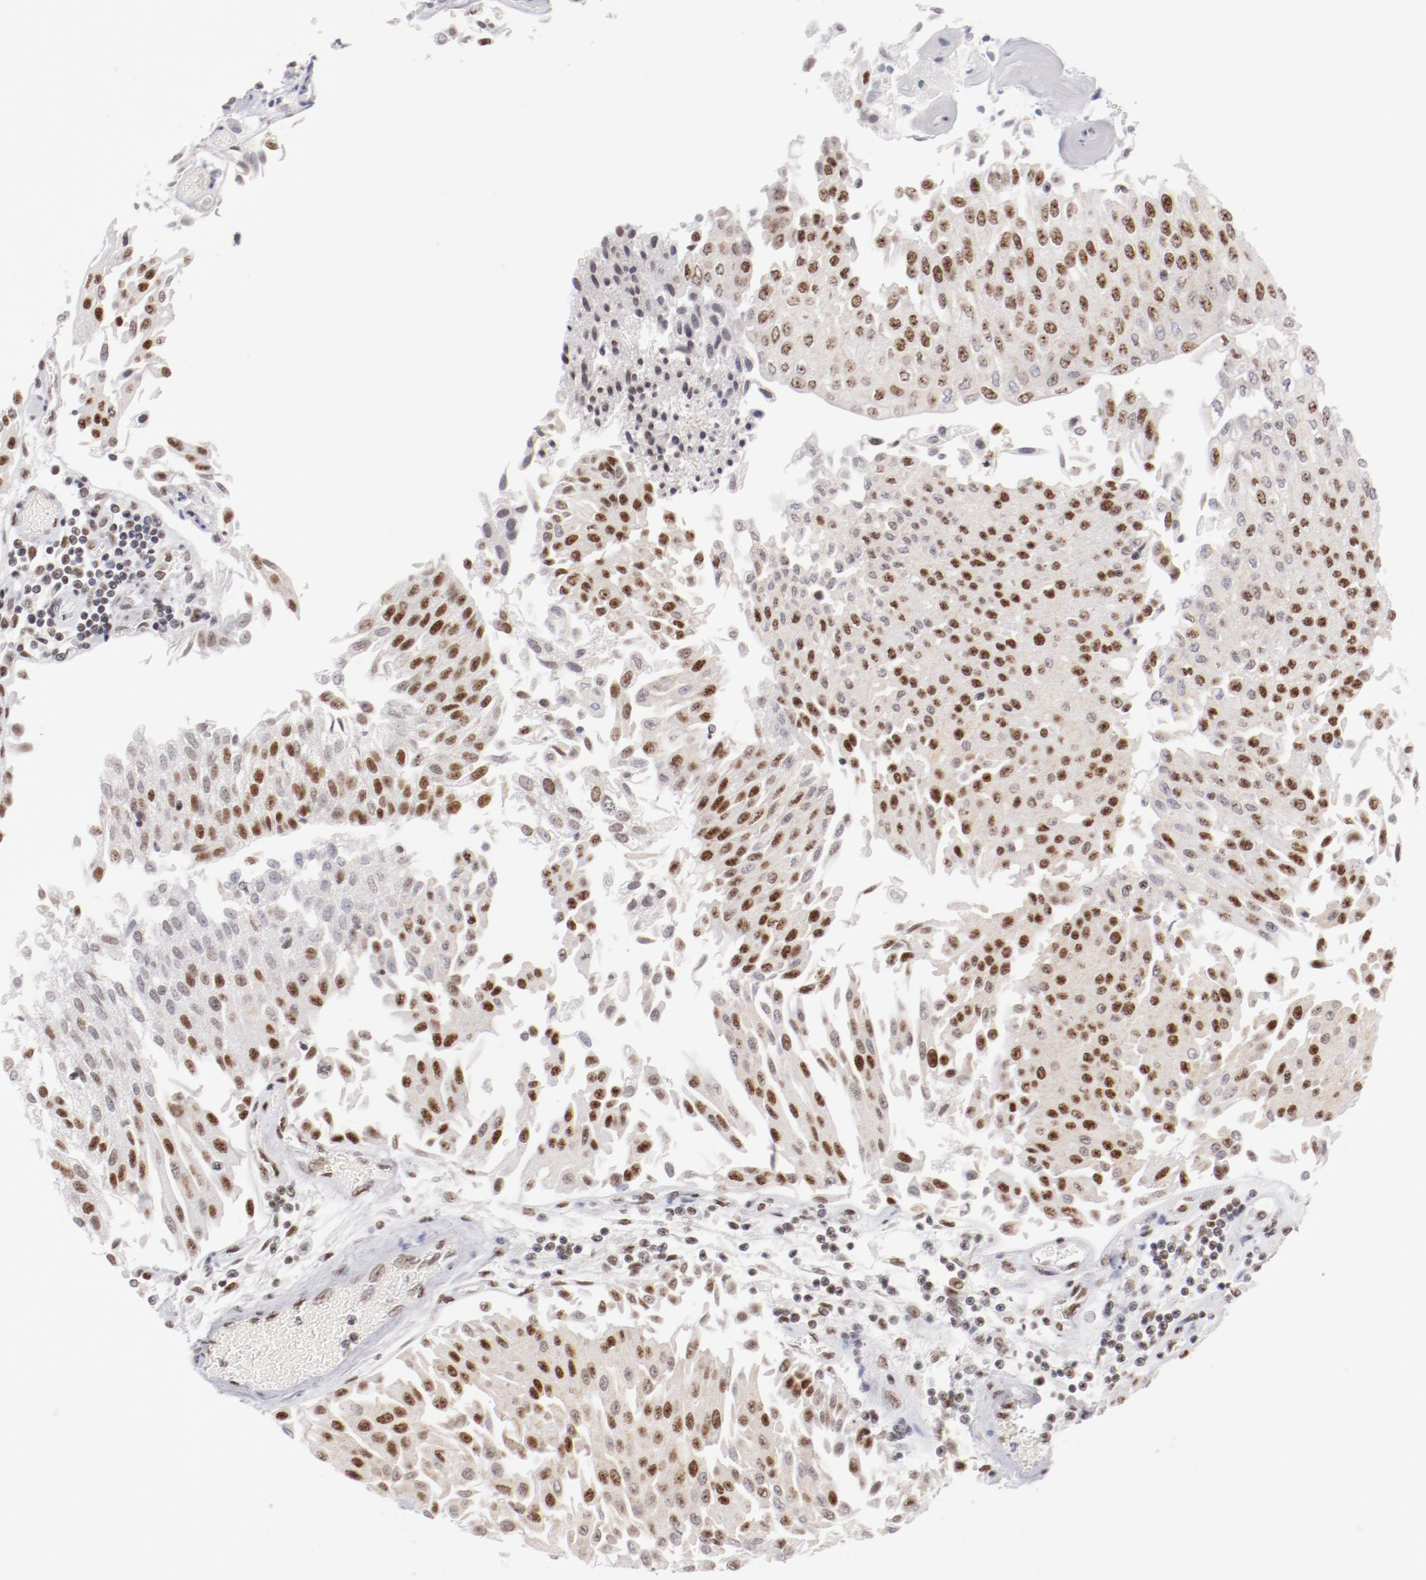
{"staining": {"intensity": "moderate", "quantity": "25%-75%", "location": "nuclear"}, "tissue": "urothelial cancer", "cell_type": "Tumor cells", "image_type": "cancer", "snomed": [{"axis": "morphology", "description": "Urothelial carcinoma, Low grade"}, {"axis": "topography", "description": "Urinary bladder"}], "caption": "IHC (DAB (3,3'-diaminobenzidine)) staining of human urothelial carcinoma (low-grade) exhibits moderate nuclear protein positivity in approximately 25%-75% of tumor cells. (DAB (3,3'-diaminobenzidine) = brown stain, brightfield microscopy at high magnification).", "gene": "TFAP4", "patient": {"sex": "male", "age": 86}}